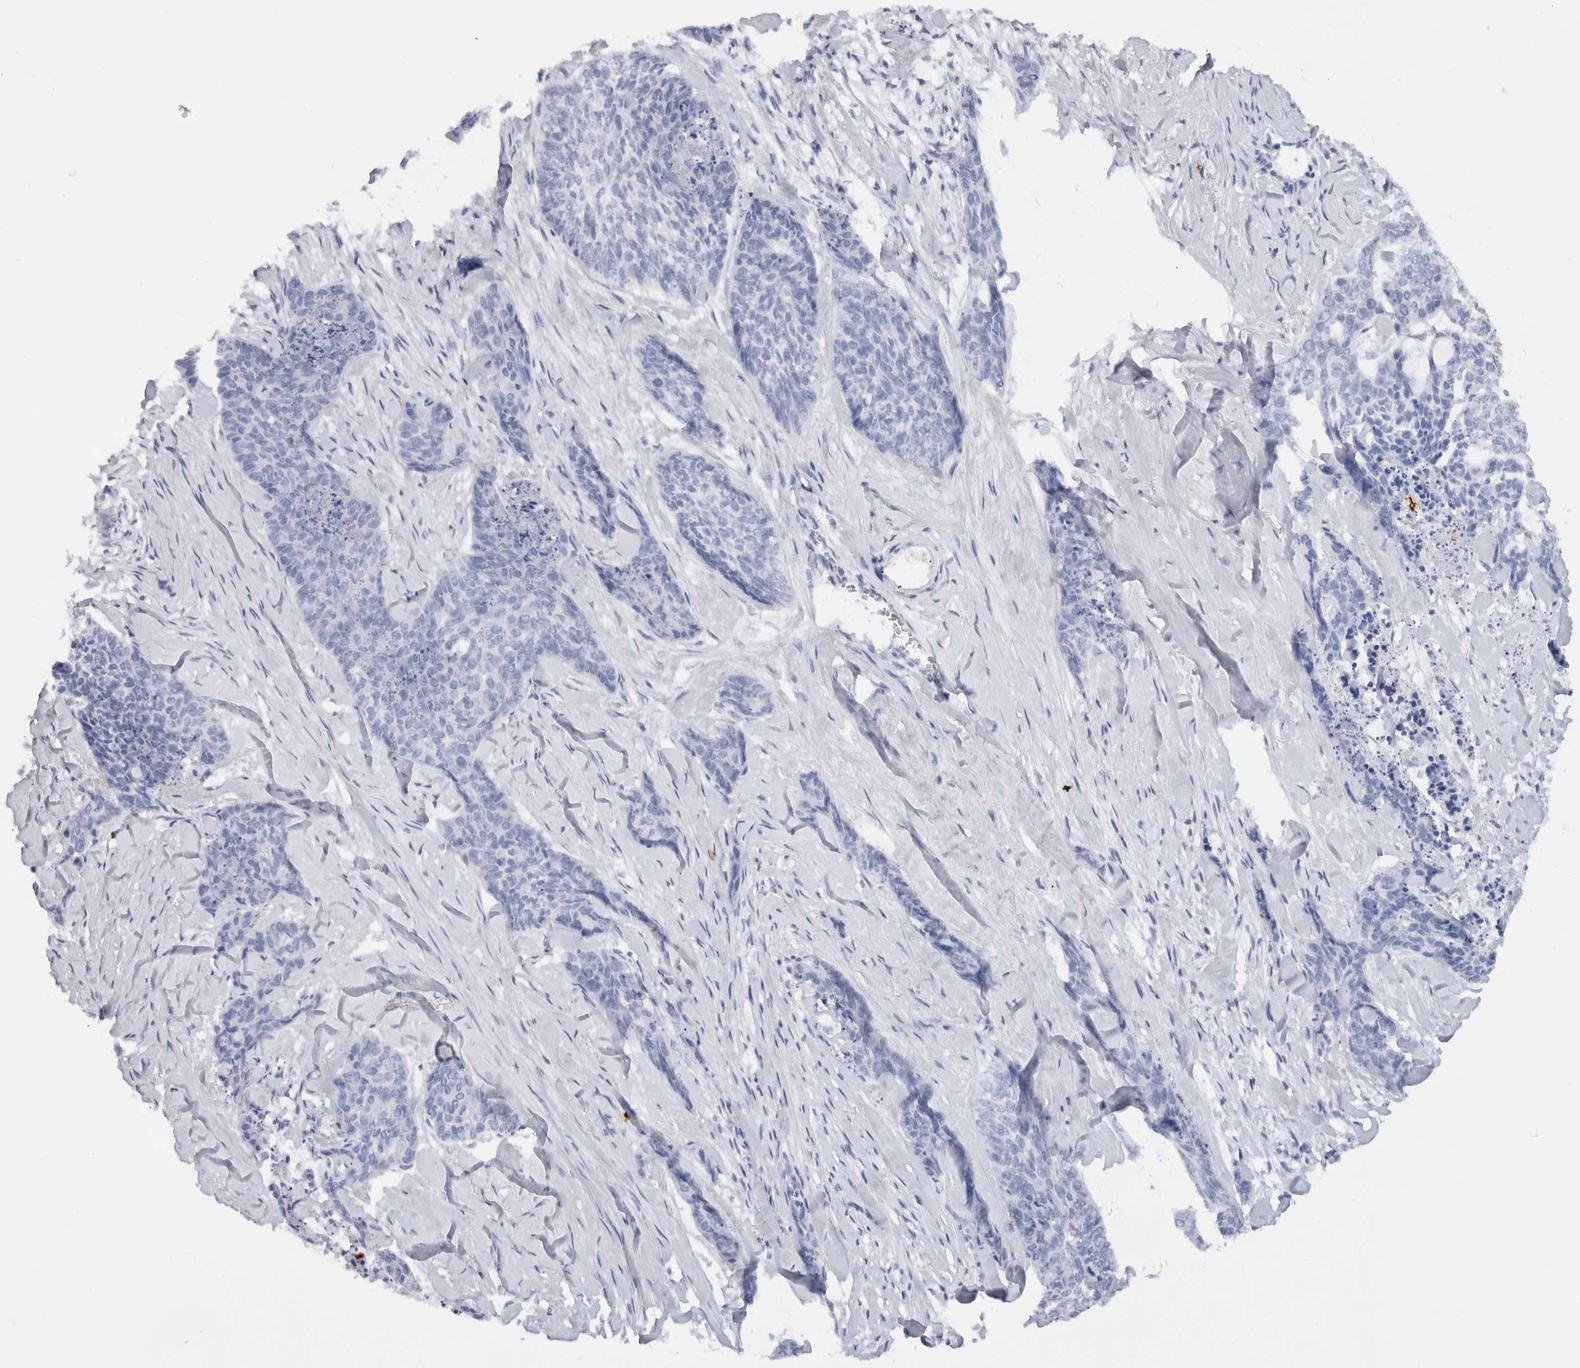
{"staining": {"intensity": "negative", "quantity": "none", "location": "none"}, "tissue": "skin cancer", "cell_type": "Tumor cells", "image_type": "cancer", "snomed": [{"axis": "morphology", "description": "Basal cell carcinoma"}, {"axis": "topography", "description": "Skin"}], "caption": "DAB (3,3'-diaminobenzidine) immunohistochemical staining of human skin cancer shows no significant positivity in tumor cells.", "gene": "S100A8", "patient": {"sex": "female", "age": 64}}